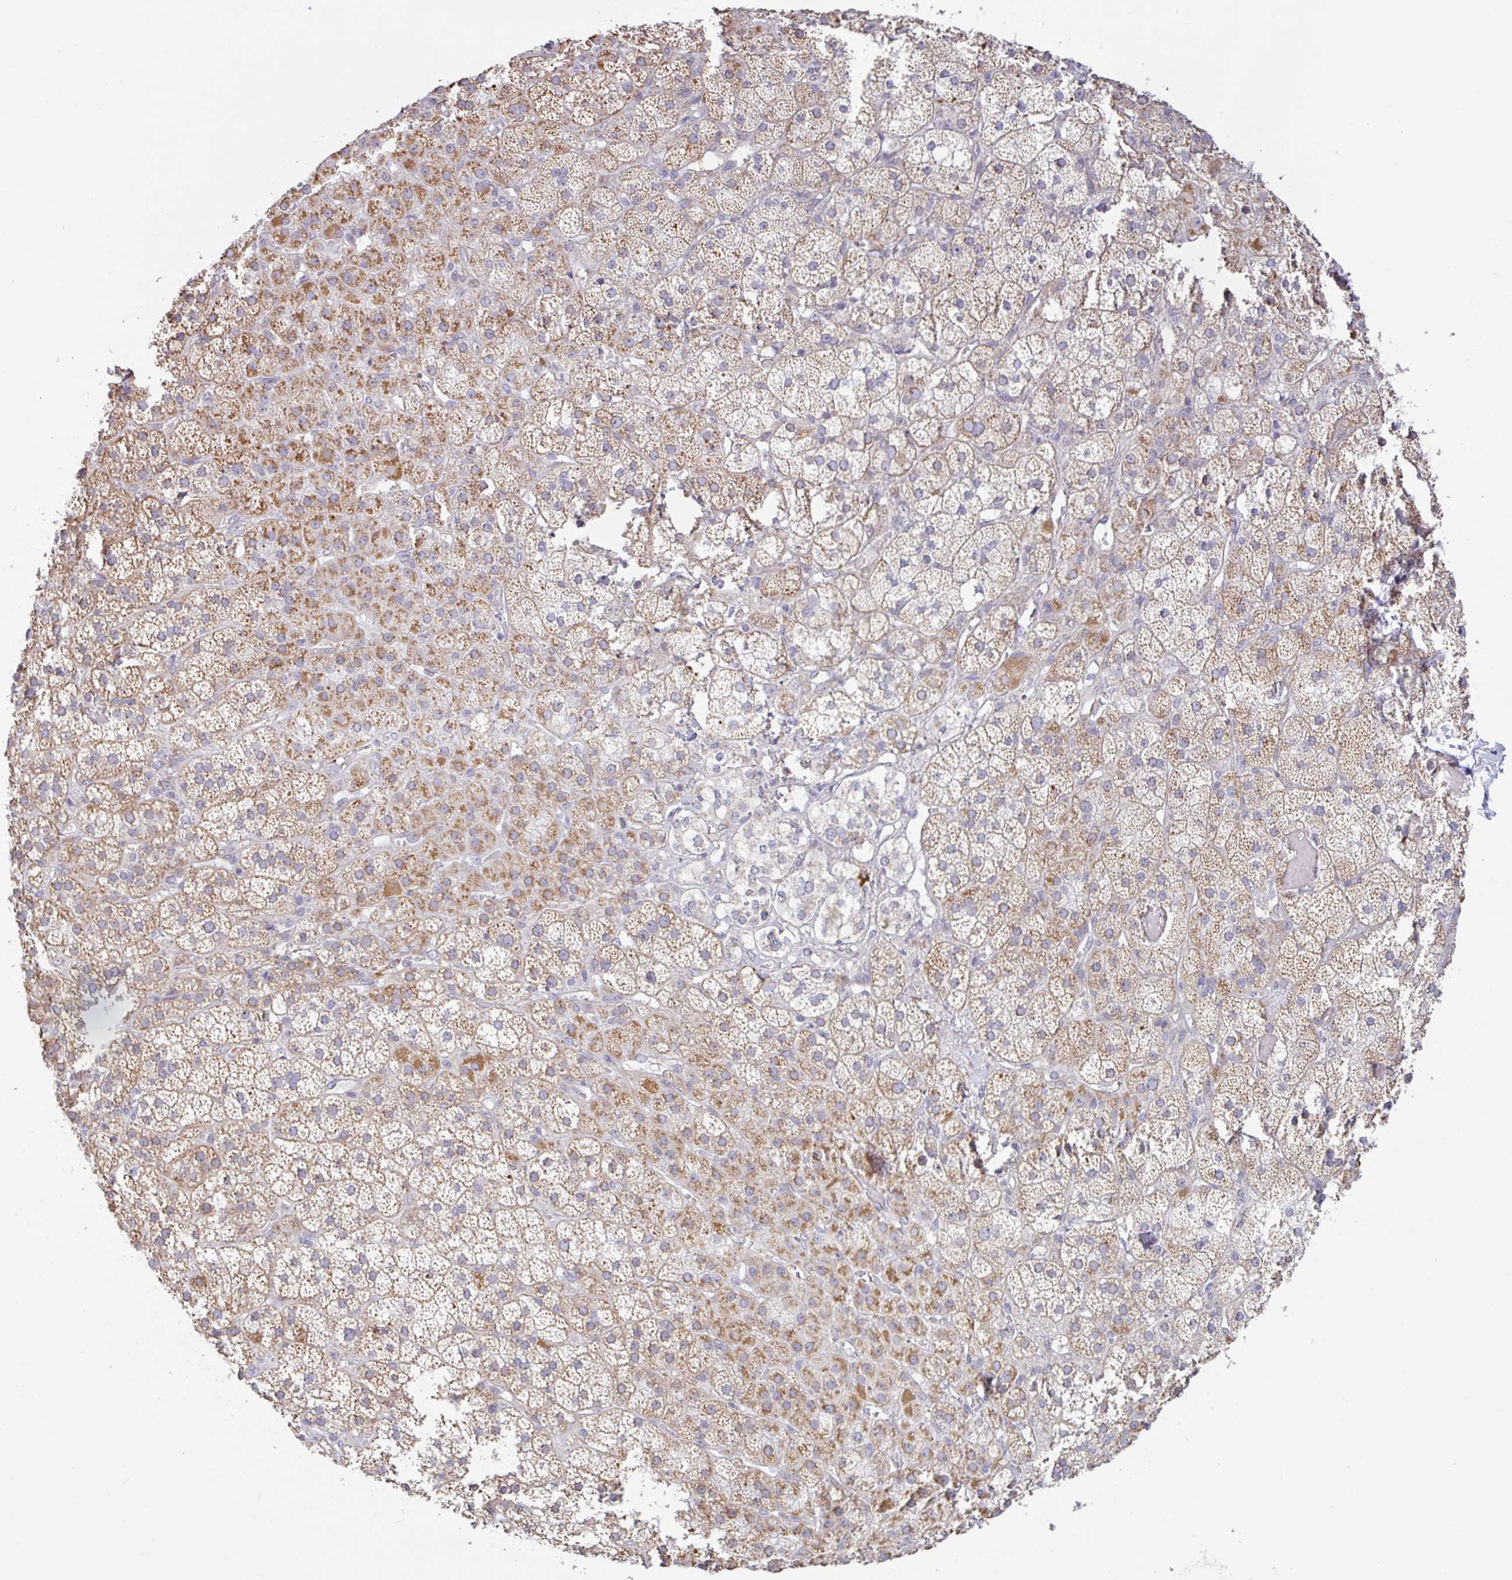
{"staining": {"intensity": "moderate", "quantity": ">75%", "location": "cytoplasmic/membranous"}, "tissue": "adrenal gland", "cell_type": "Glandular cells", "image_type": "normal", "snomed": [{"axis": "morphology", "description": "Normal tissue, NOS"}, {"axis": "topography", "description": "Adrenal gland"}], "caption": "The histopathology image shows a brown stain indicating the presence of a protein in the cytoplasmic/membranous of glandular cells in adrenal gland. (IHC, brightfield microscopy, high magnification).", "gene": "PLCD4", "patient": {"sex": "male", "age": 57}}